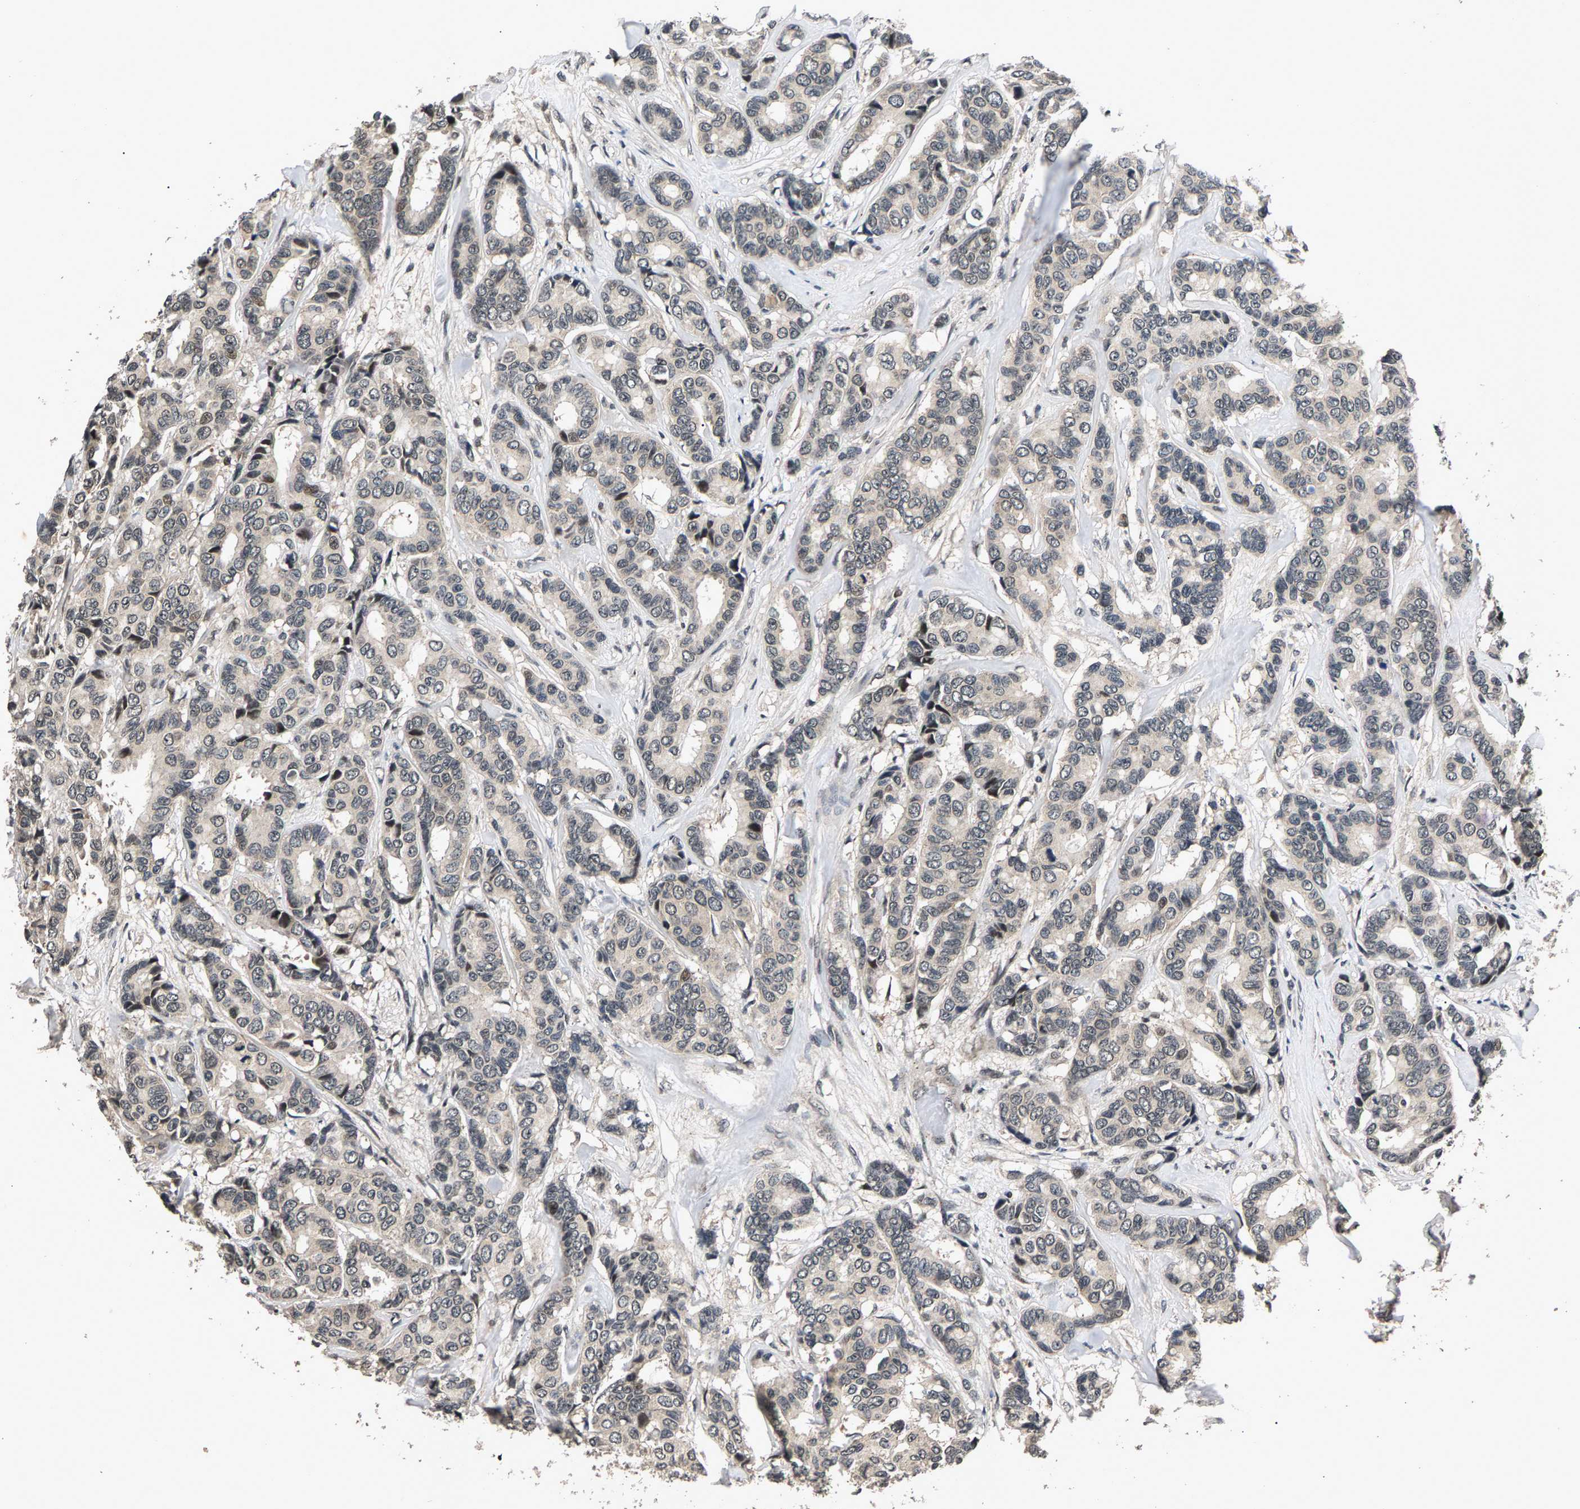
{"staining": {"intensity": "weak", "quantity": "<25%", "location": "nuclear"}, "tissue": "breast cancer", "cell_type": "Tumor cells", "image_type": "cancer", "snomed": [{"axis": "morphology", "description": "Duct carcinoma"}, {"axis": "topography", "description": "Breast"}], "caption": "Tumor cells are negative for protein expression in human breast cancer (invasive ductal carcinoma).", "gene": "RBM33", "patient": {"sex": "female", "age": 87}}